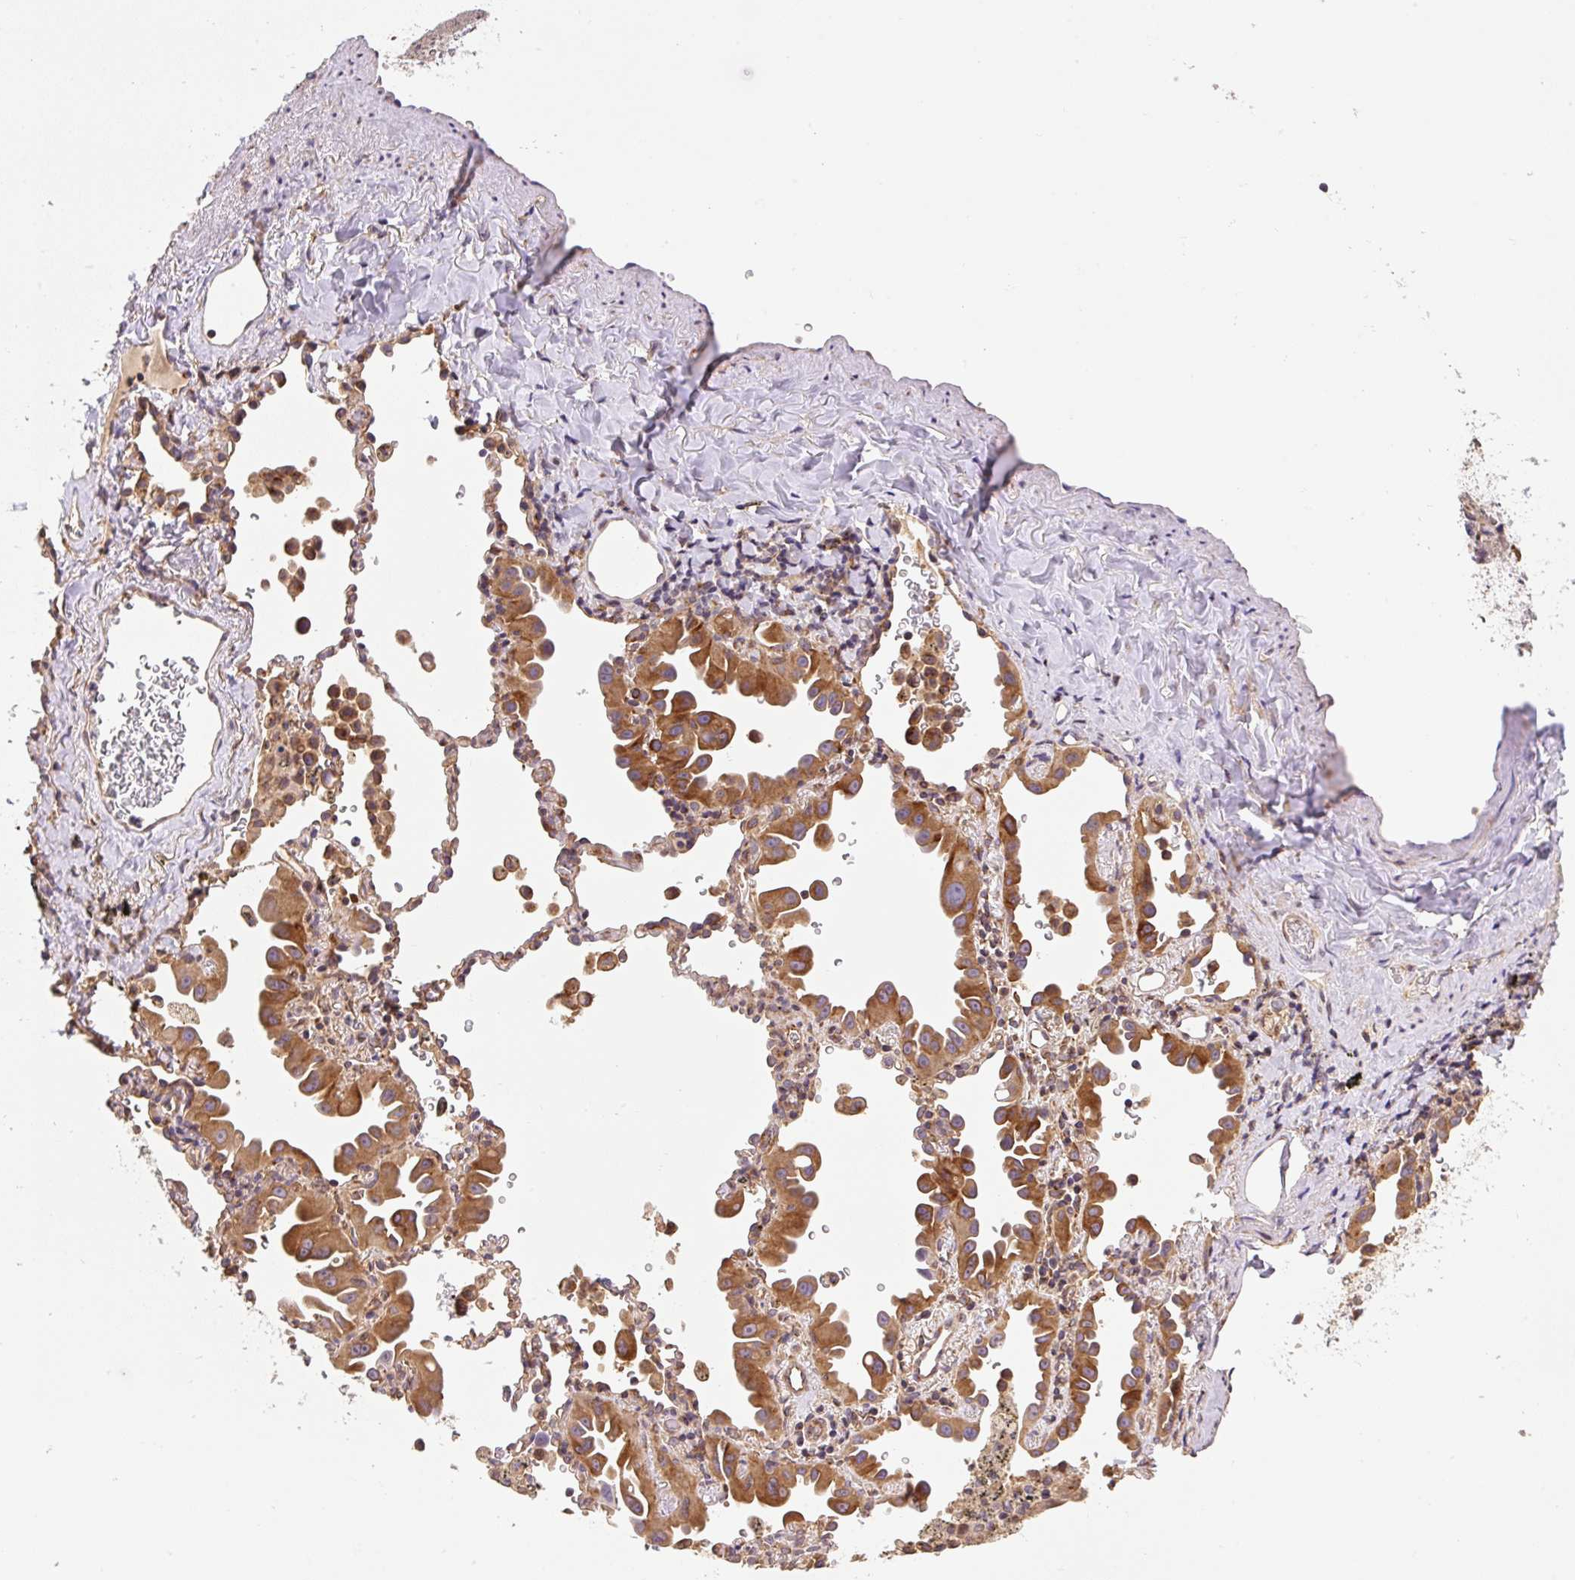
{"staining": {"intensity": "strong", "quantity": ">75%", "location": "cytoplasmic/membranous"}, "tissue": "lung cancer", "cell_type": "Tumor cells", "image_type": "cancer", "snomed": [{"axis": "morphology", "description": "Adenocarcinoma, NOS"}, {"axis": "topography", "description": "Lung"}], "caption": "DAB (3,3'-diaminobenzidine) immunohistochemical staining of human lung cancer (adenocarcinoma) demonstrates strong cytoplasmic/membranous protein staining in about >75% of tumor cells.", "gene": "COX8A", "patient": {"sex": "male", "age": 68}}